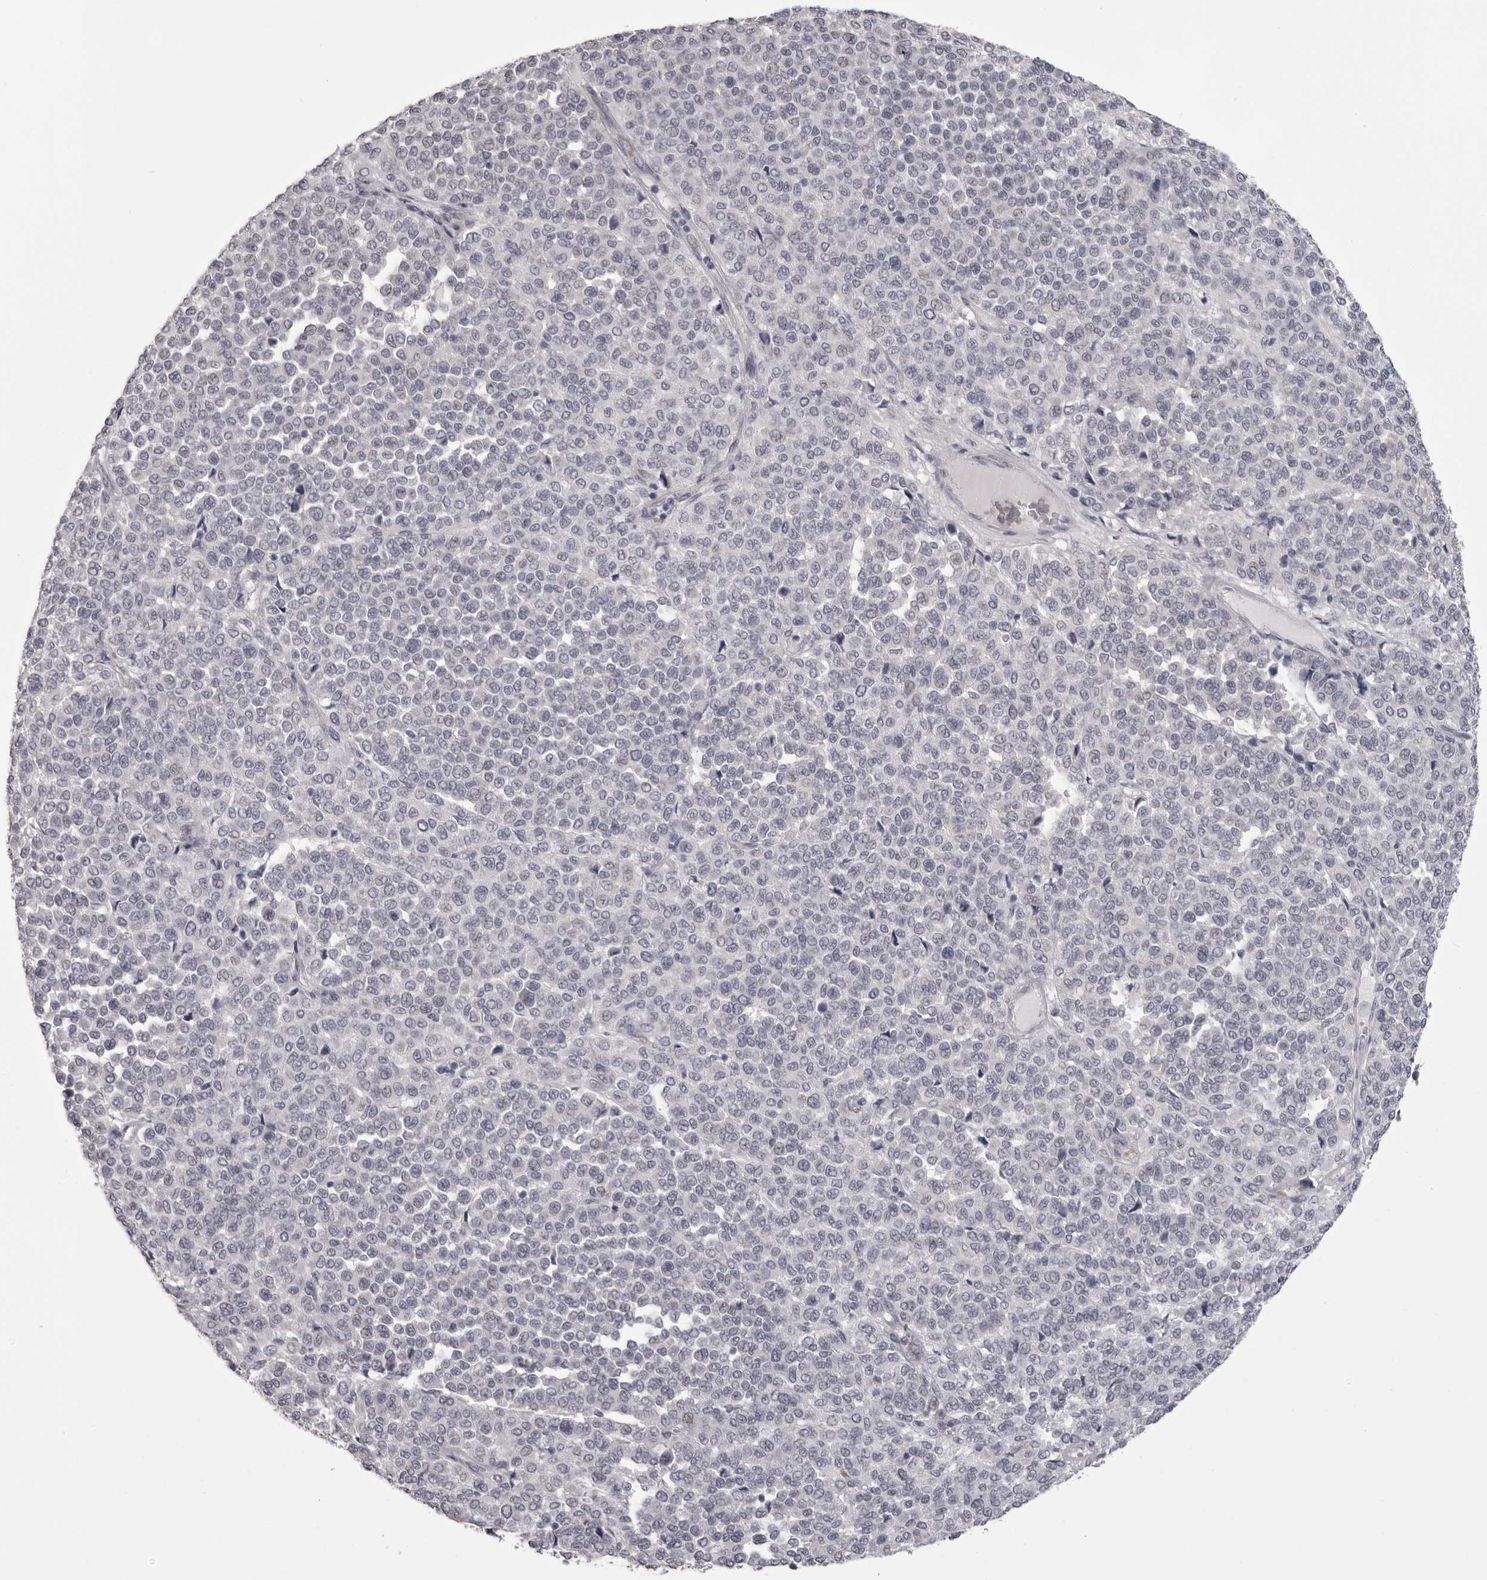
{"staining": {"intensity": "negative", "quantity": "none", "location": "none"}, "tissue": "melanoma", "cell_type": "Tumor cells", "image_type": "cancer", "snomed": [{"axis": "morphology", "description": "Malignant melanoma, Metastatic site"}, {"axis": "topography", "description": "Pancreas"}], "caption": "DAB (3,3'-diaminobenzidine) immunohistochemical staining of human melanoma exhibits no significant staining in tumor cells. (Stains: DAB immunohistochemistry with hematoxylin counter stain, Microscopy: brightfield microscopy at high magnification).", "gene": "EPHA10", "patient": {"sex": "female", "age": 30}}